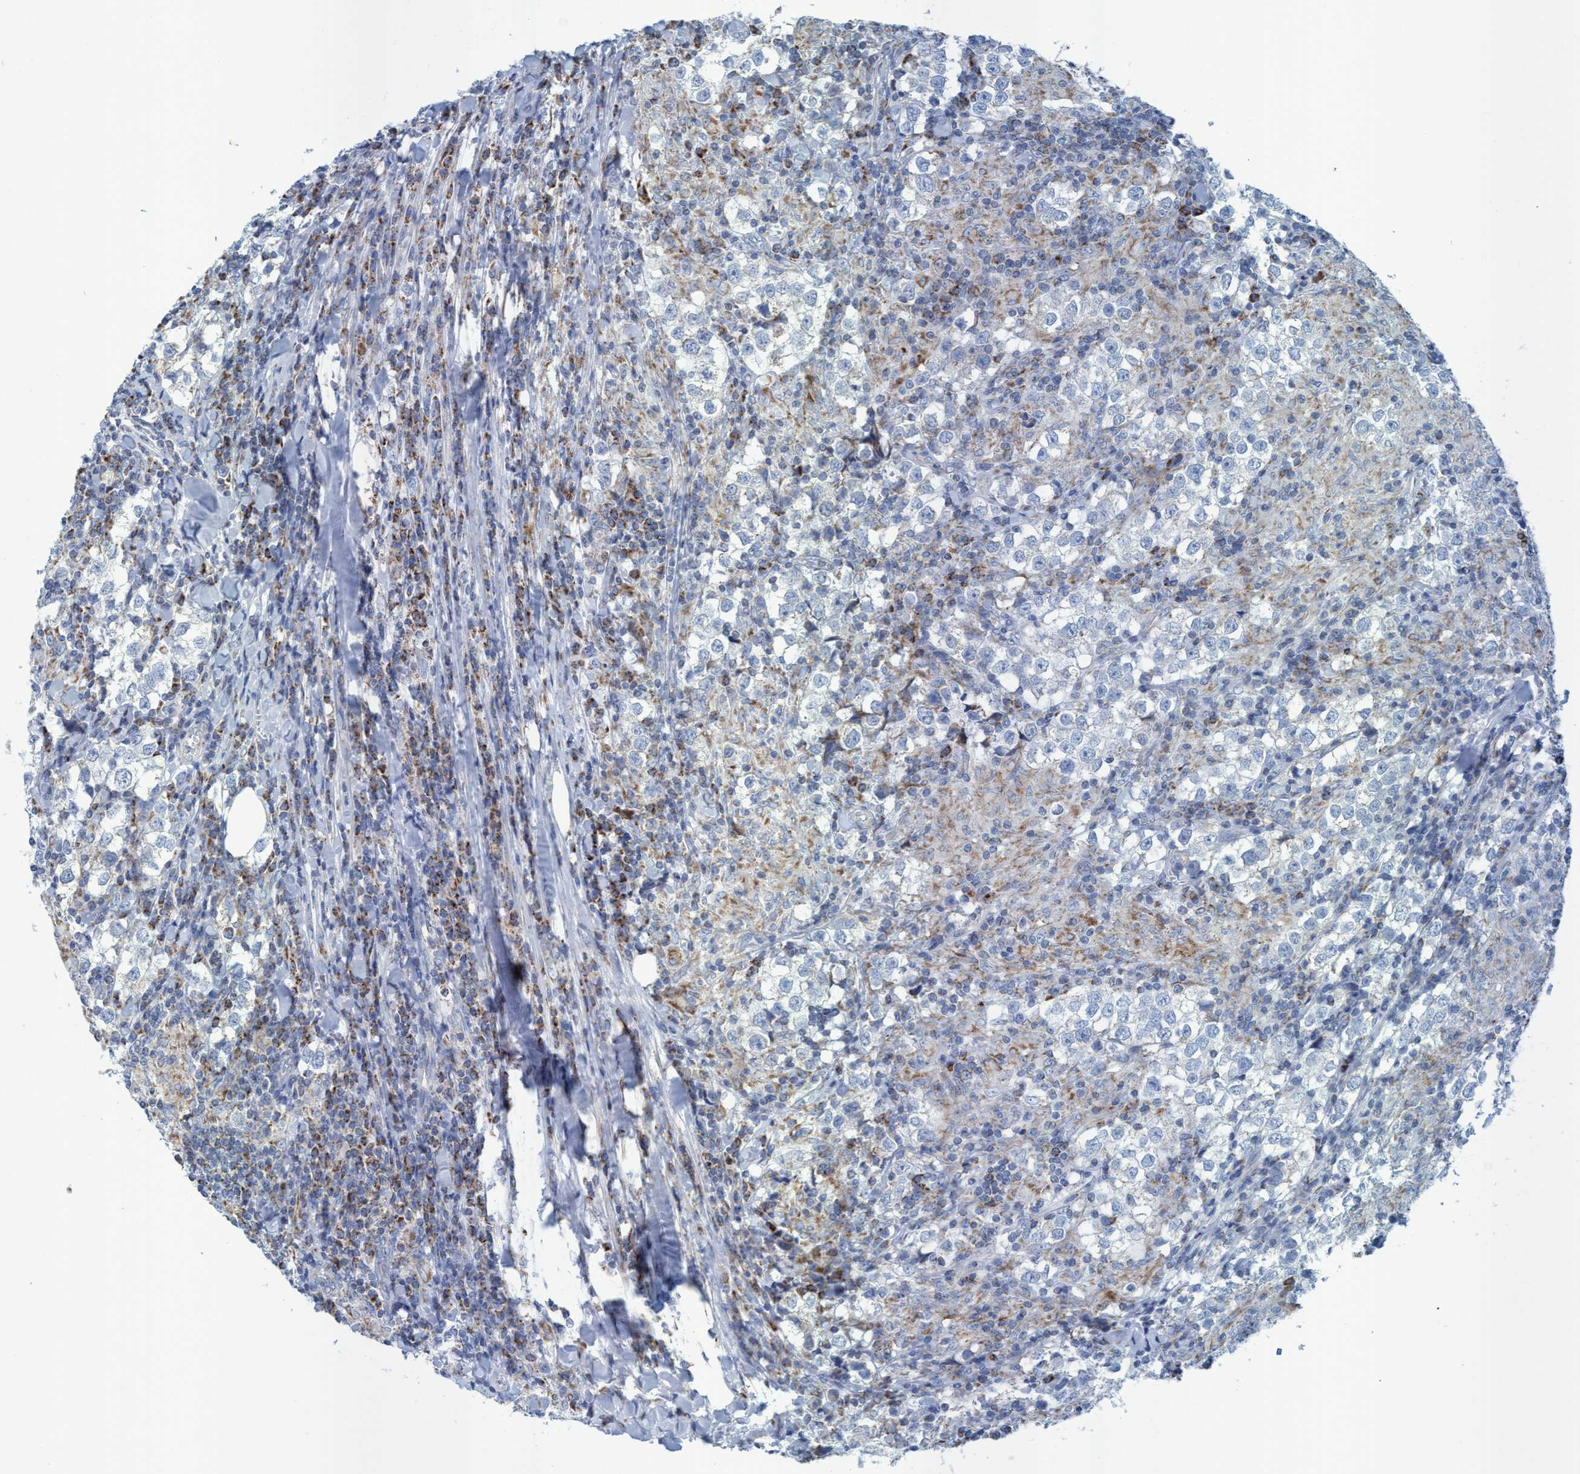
{"staining": {"intensity": "negative", "quantity": "none", "location": "none"}, "tissue": "testis cancer", "cell_type": "Tumor cells", "image_type": "cancer", "snomed": [{"axis": "morphology", "description": "Seminoma, NOS"}, {"axis": "morphology", "description": "Carcinoma, Embryonal, NOS"}, {"axis": "topography", "description": "Testis"}], "caption": "This is a micrograph of IHC staining of testis cancer (seminoma), which shows no positivity in tumor cells.", "gene": "GGA3", "patient": {"sex": "male", "age": 36}}